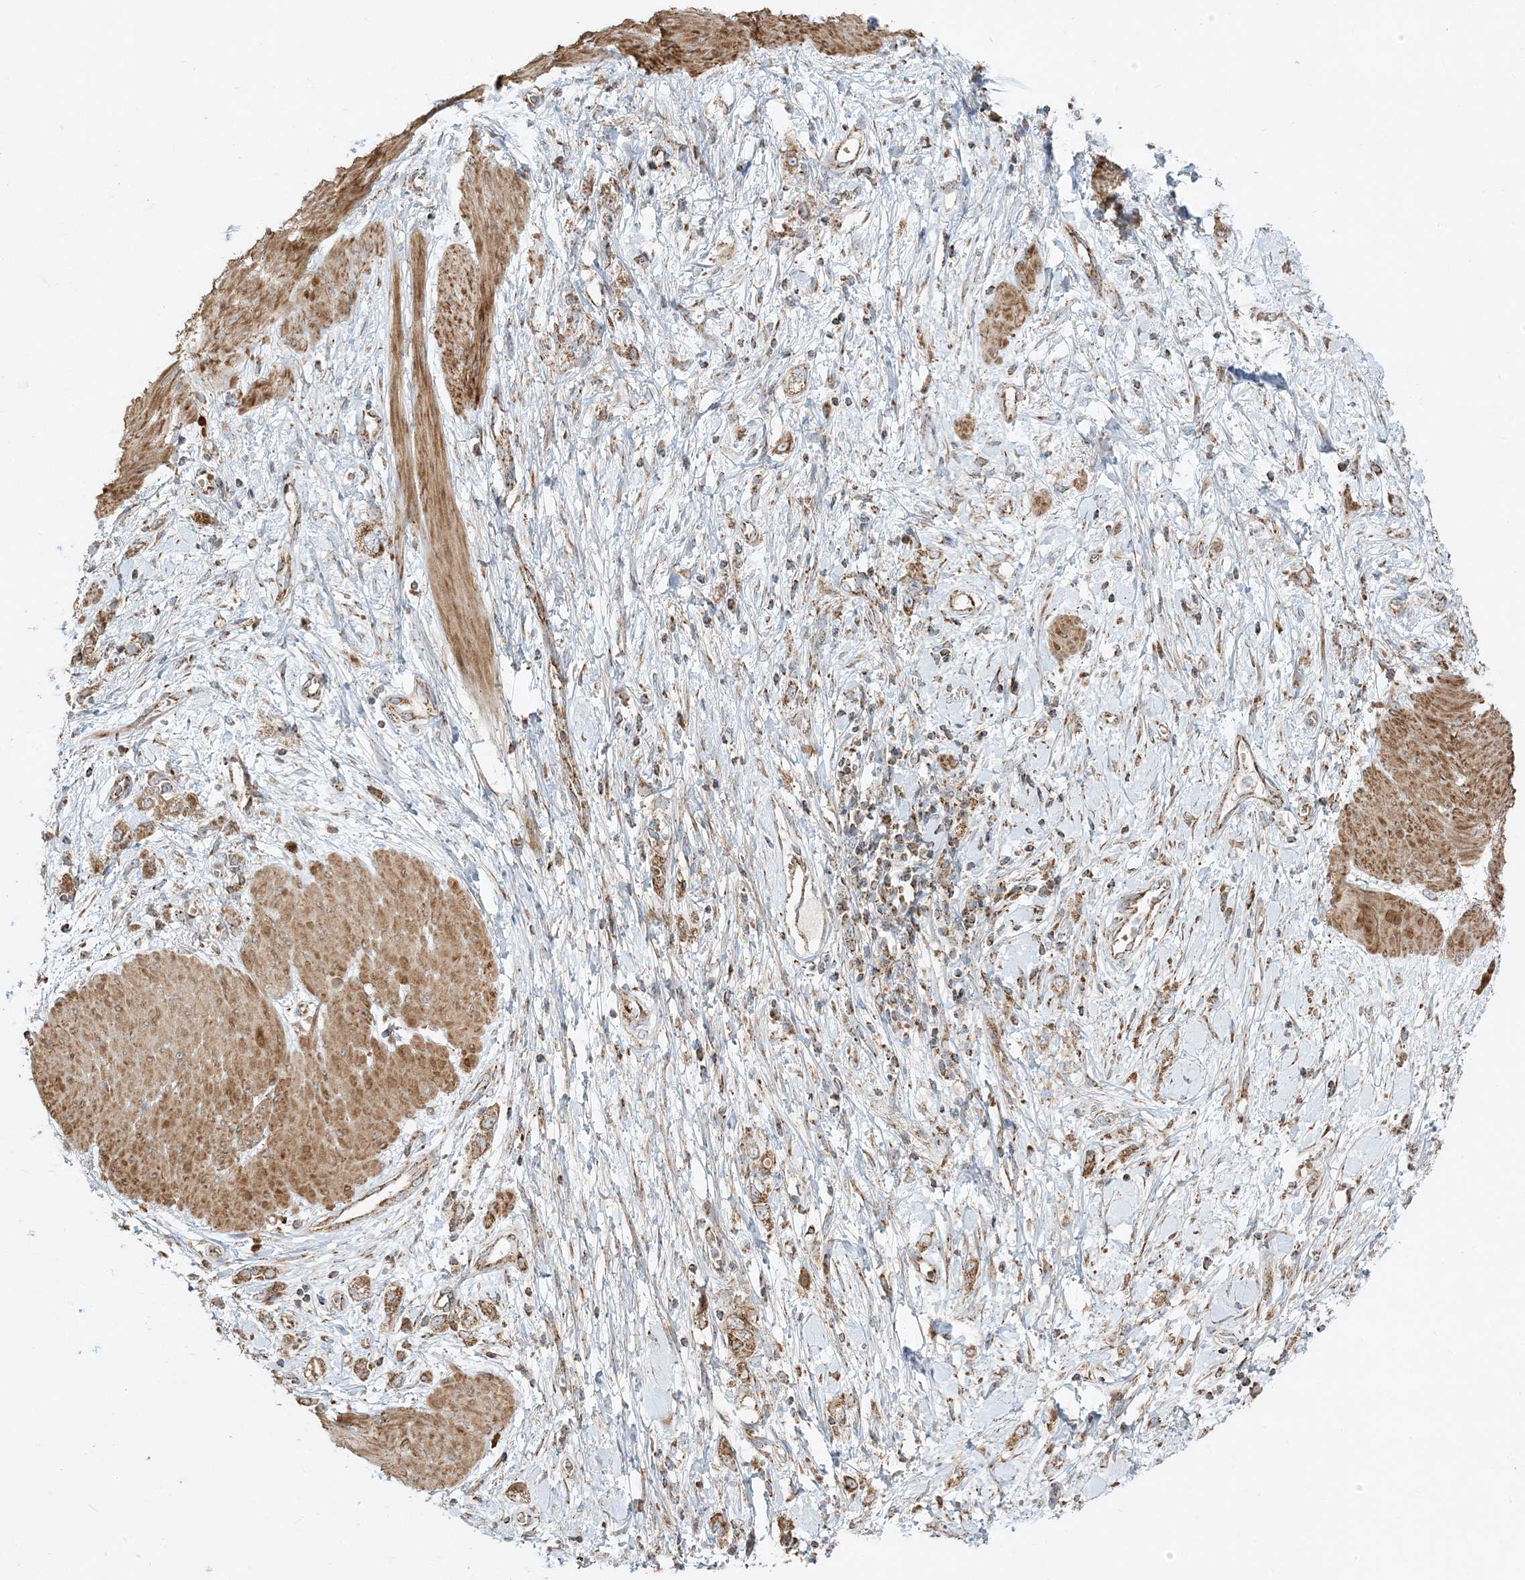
{"staining": {"intensity": "moderate", "quantity": ">75%", "location": "cytoplasmic/membranous"}, "tissue": "stomach cancer", "cell_type": "Tumor cells", "image_type": "cancer", "snomed": [{"axis": "morphology", "description": "Adenocarcinoma, NOS"}, {"axis": "topography", "description": "Stomach"}], "caption": "Brown immunohistochemical staining in human adenocarcinoma (stomach) displays moderate cytoplasmic/membranous staining in approximately >75% of tumor cells.", "gene": "AARS2", "patient": {"sex": "female", "age": 76}}